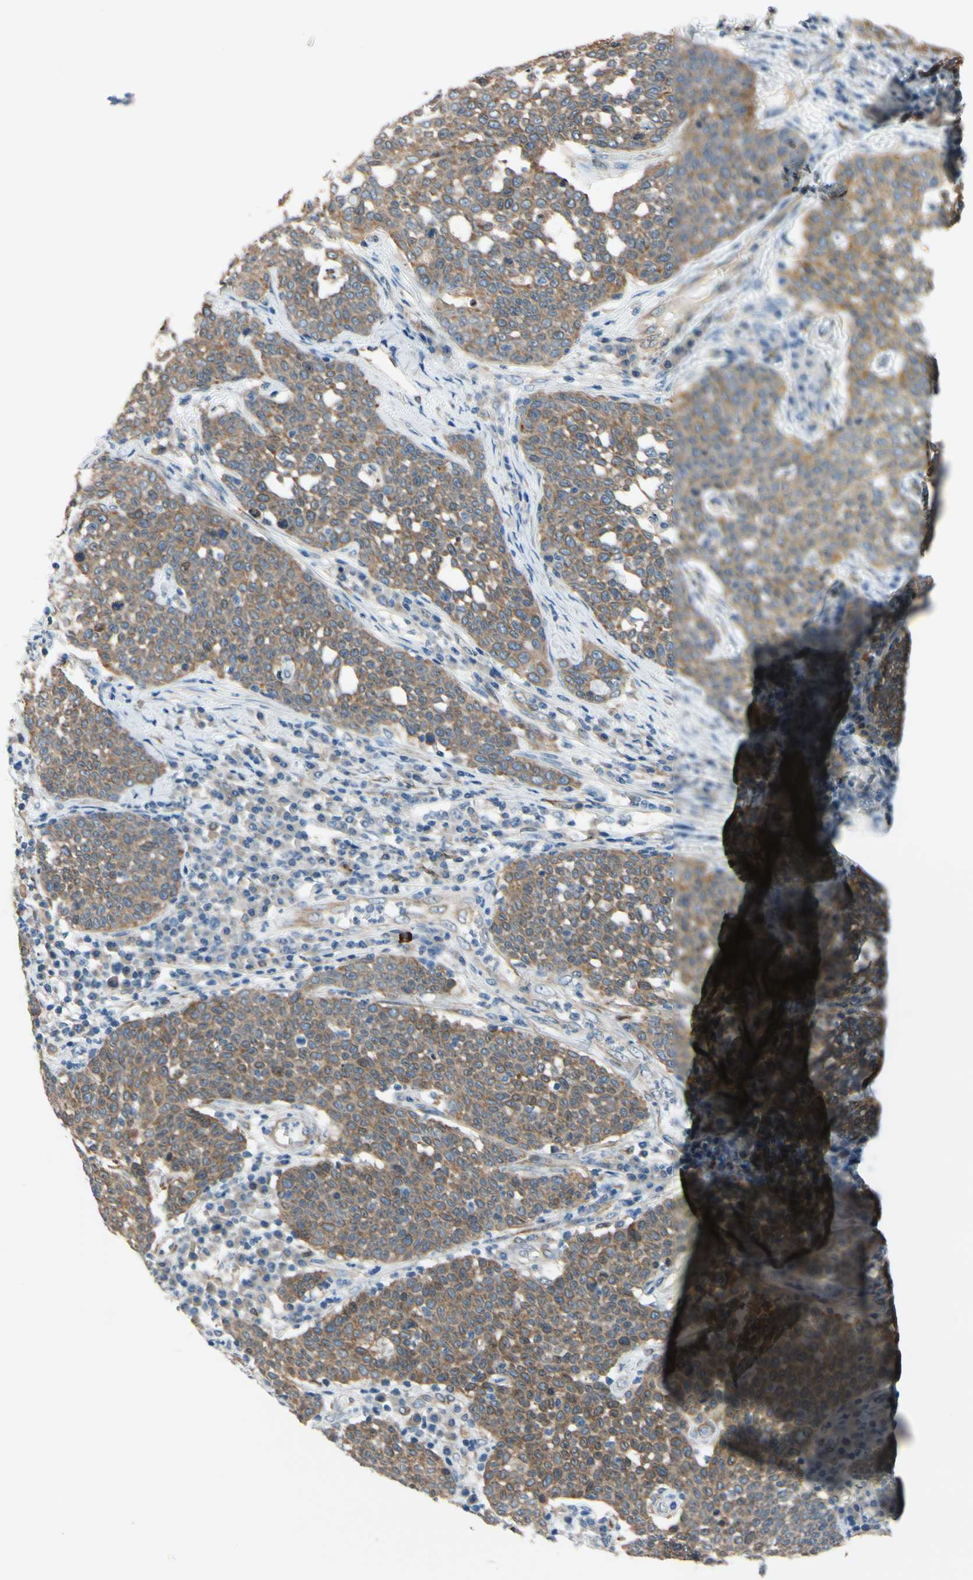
{"staining": {"intensity": "moderate", "quantity": ">75%", "location": "cytoplasmic/membranous"}, "tissue": "cervical cancer", "cell_type": "Tumor cells", "image_type": "cancer", "snomed": [{"axis": "morphology", "description": "Squamous cell carcinoma, NOS"}, {"axis": "topography", "description": "Cervix"}], "caption": "Immunohistochemistry histopathology image of human cervical cancer (squamous cell carcinoma) stained for a protein (brown), which demonstrates medium levels of moderate cytoplasmic/membranous positivity in about >75% of tumor cells.", "gene": "PRXL2A", "patient": {"sex": "female", "age": 34}}